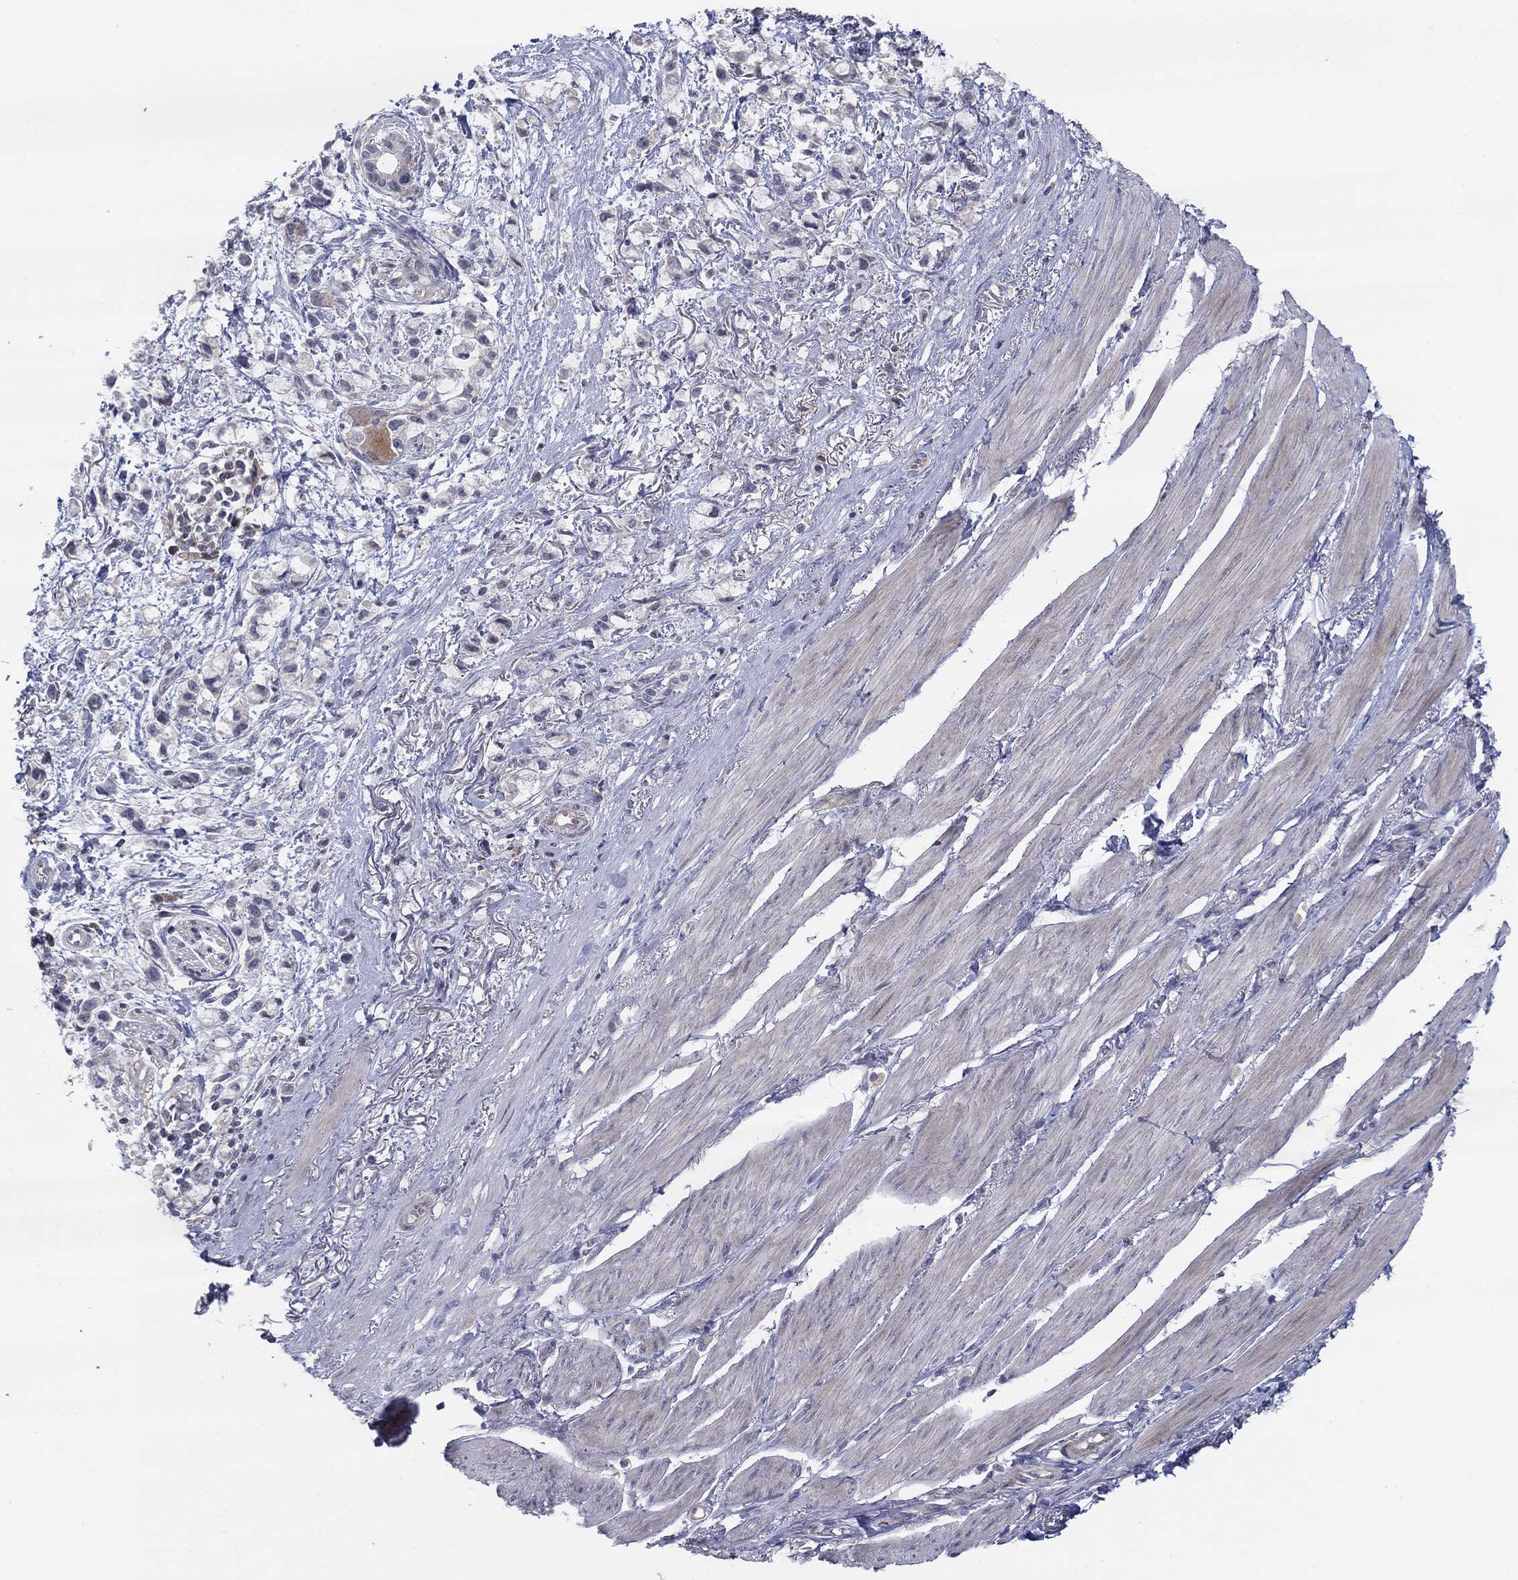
{"staining": {"intensity": "negative", "quantity": "none", "location": "none"}, "tissue": "stomach cancer", "cell_type": "Tumor cells", "image_type": "cancer", "snomed": [{"axis": "morphology", "description": "Adenocarcinoma, NOS"}, {"axis": "topography", "description": "Stomach"}], "caption": "This is a photomicrograph of IHC staining of stomach cancer (adenocarcinoma), which shows no expression in tumor cells.", "gene": "AMN1", "patient": {"sex": "female", "age": 81}}